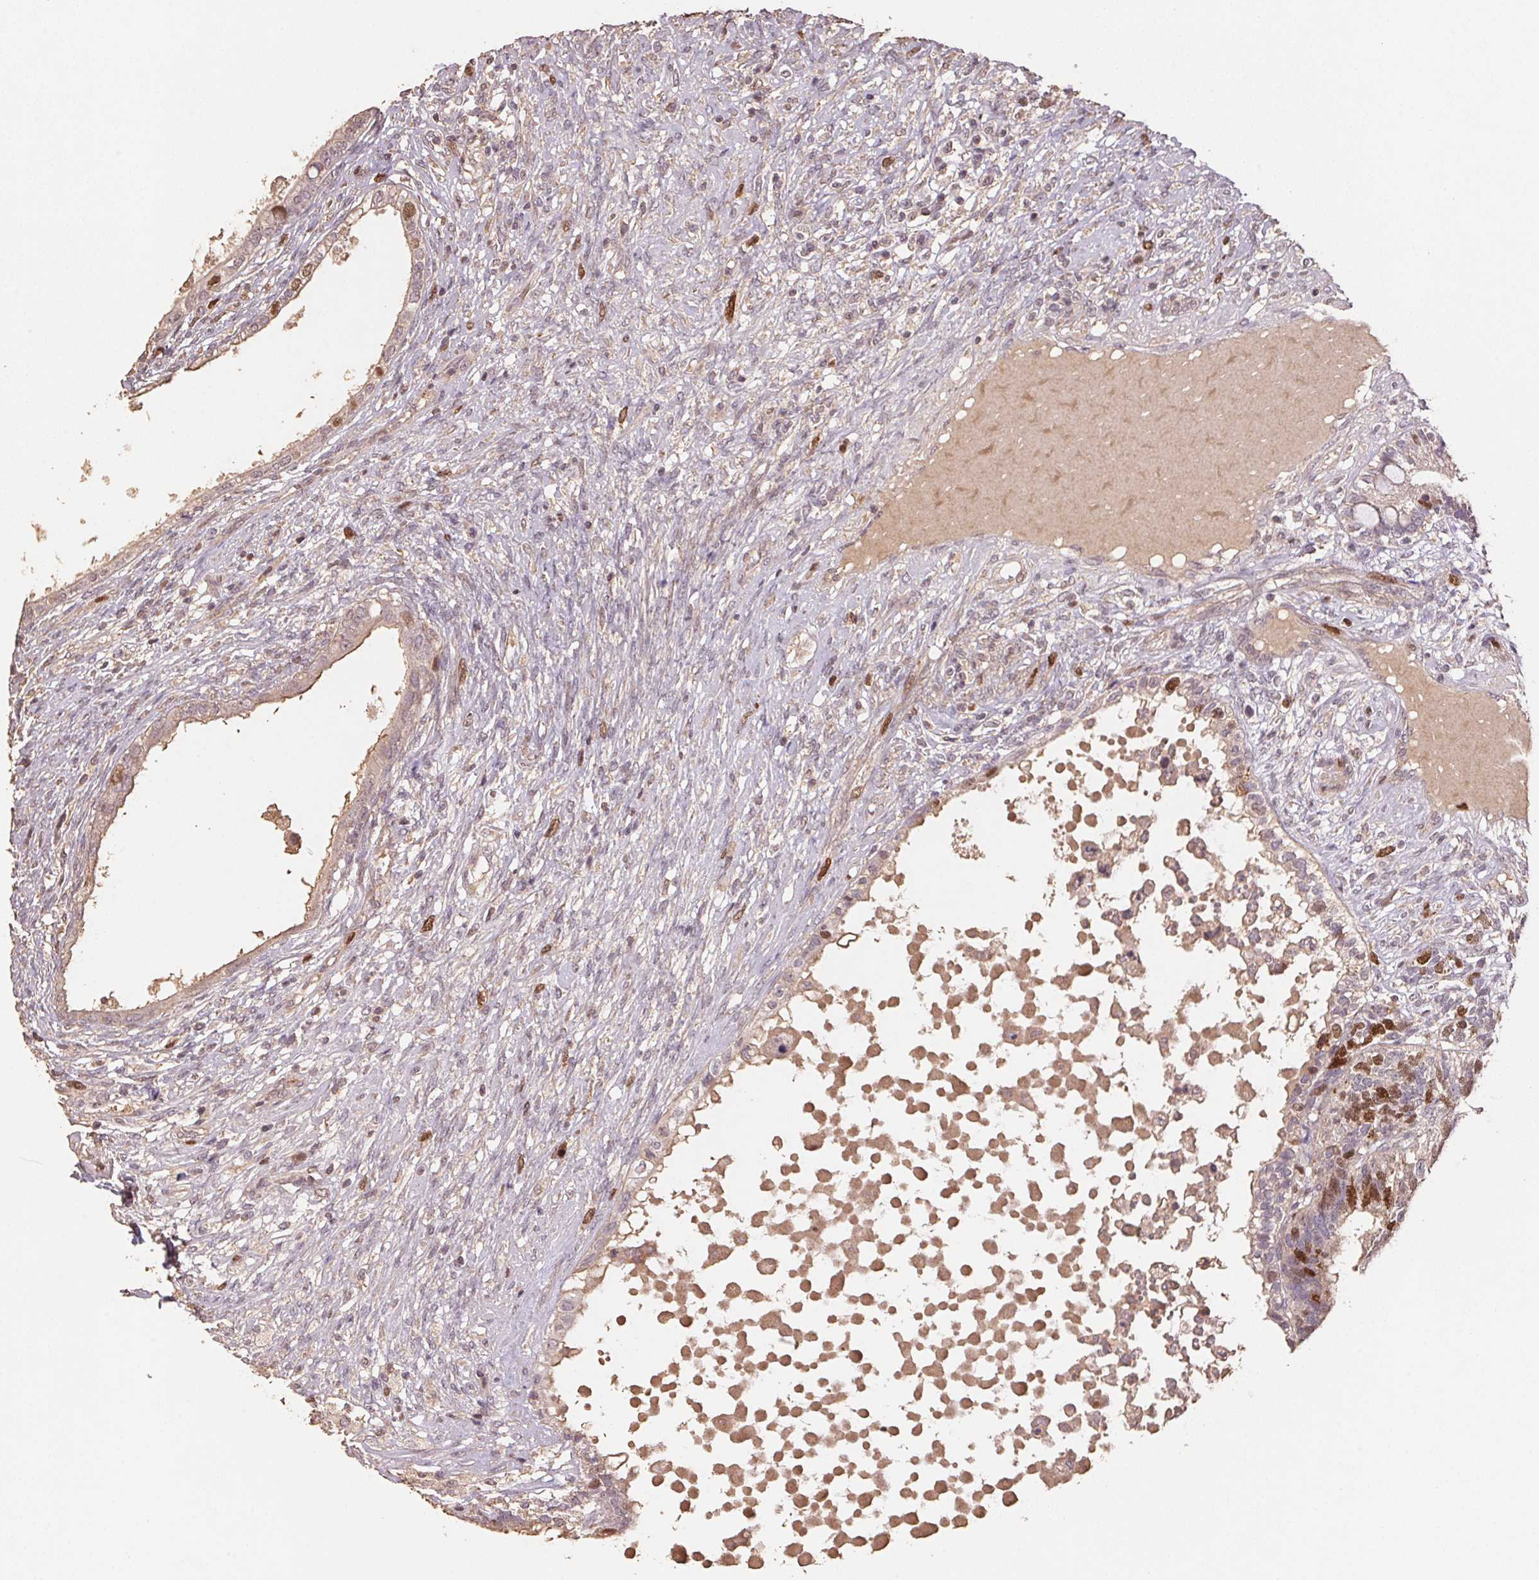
{"staining": {"intensity": "strong", "quantity": "<25%", "location": "nuclear"}, "tissue": "testis cancer", "cell_type": "Tumor cells", "image_type": "cancer", "snomed": [{"axis": "morphology", "description": "Seminoma, NOS"}, {"axis": "morphology", "description": "Carcinoma, Embryonal, NOS"}, {"axis": "topography", "description": "Testis"}], "caption": "Testis cancer stained for a protein reveals strong nuclear positivity in tumor cells.", "gene": "CENPF", "patient": {"sex": "male", "age": 41}}